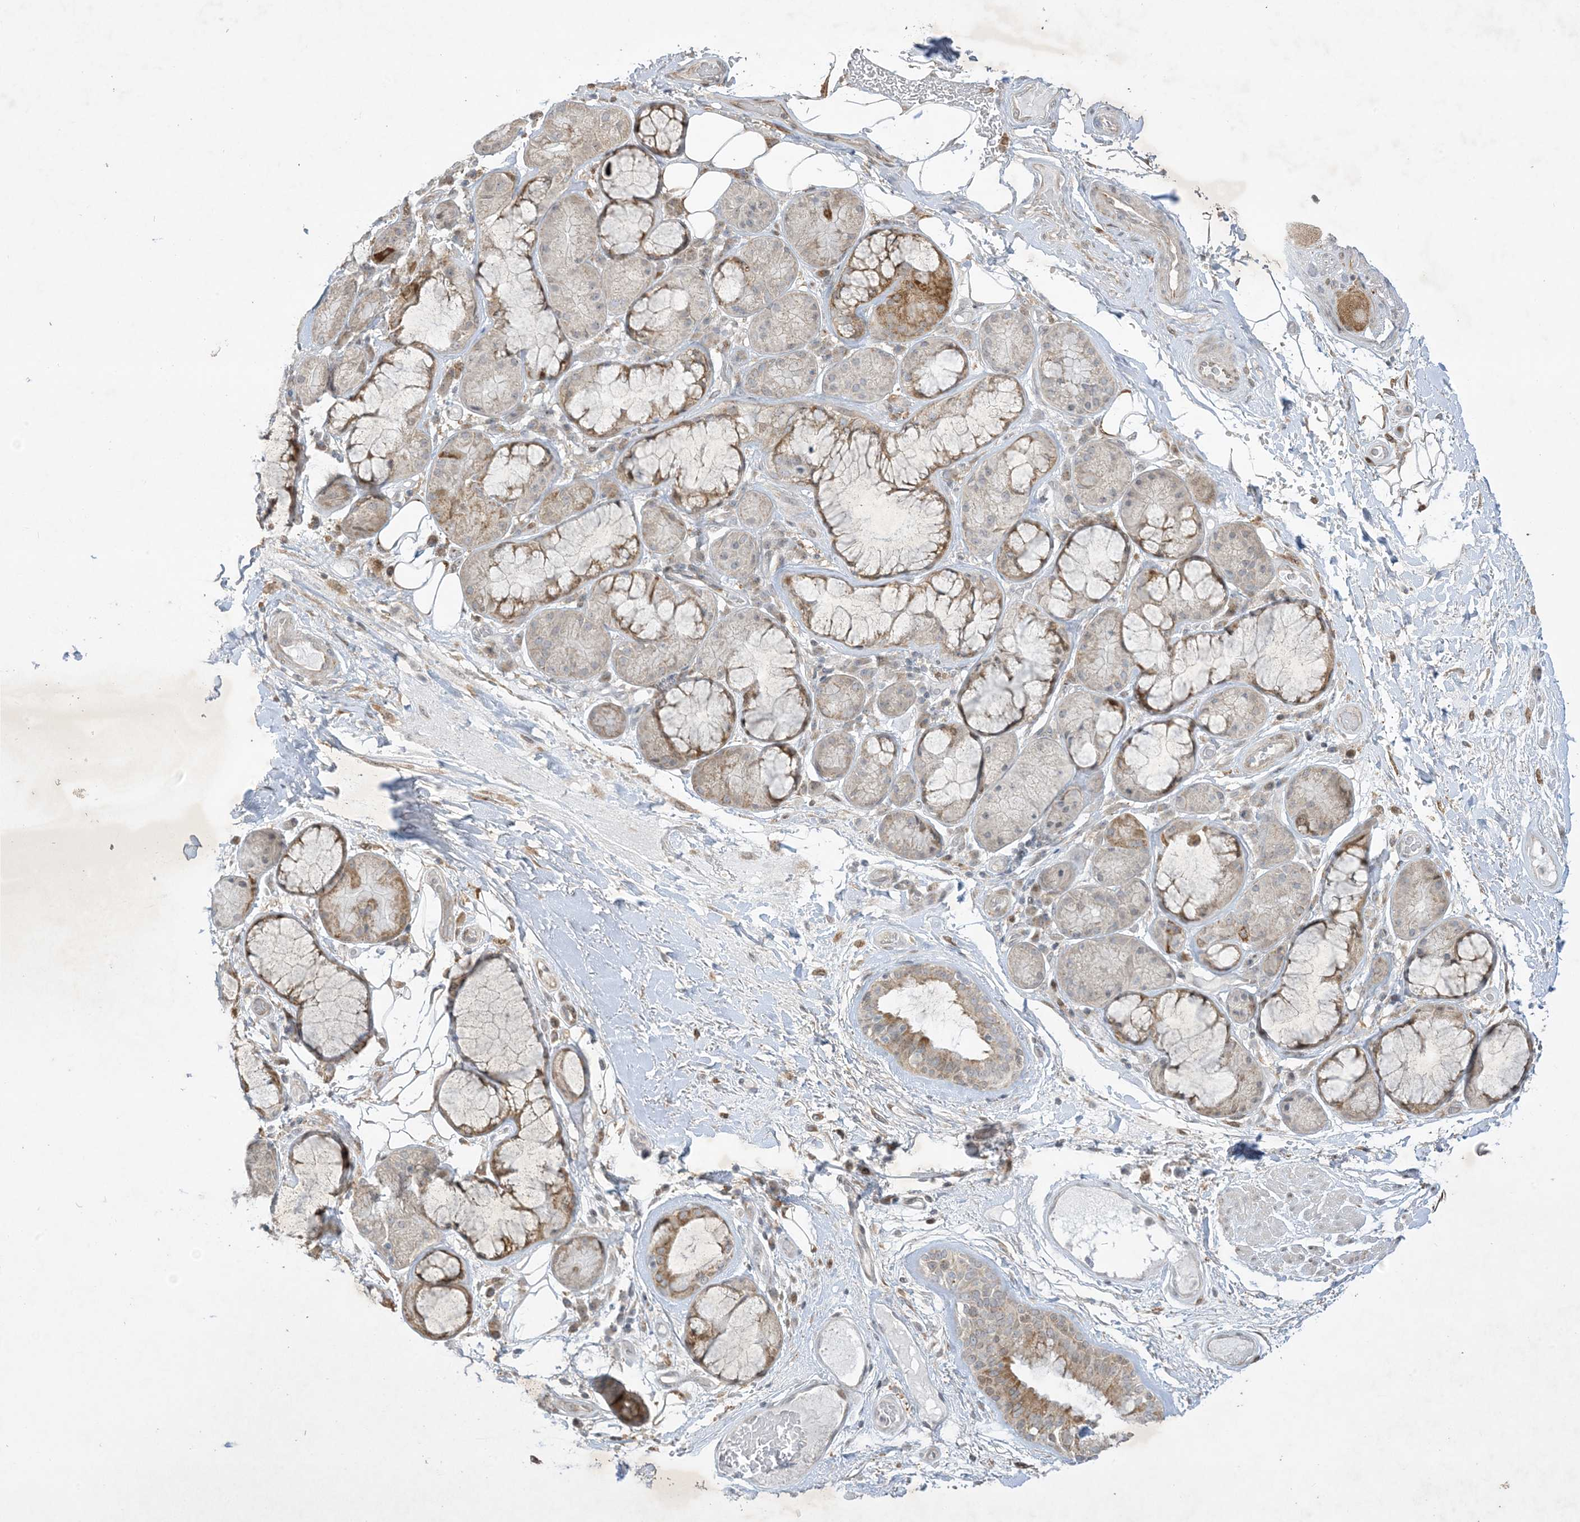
{"staining": {"intensity": "moderate", "quantity": "<25%", "location": "cytoplasmic/membranous"}, "tissue": "bronchus", "cell_type": "Respiratory epithelial cells", "image_type": "normal", "snomed": [{"axis": "morphology", "description": "Normal tissue, NOS"}, {"axis": "morphology", "description": "Squamous cell carcinoma, NOS"}, {"axis": "topography", "description": "Lymph node"}, {"axis": "topography", "description": "Bronchus"}, {"axis": "topography", "description": "Lung"}], "caption": "Protein positivity by immunohistochemistry (IHC) demonstrates moderate cytoplasmic/membranous expression in about <25% of respiratory epithelial cells in unremarkable bronchus. (Stains: DAB (3,3'-diaminobenzidine) in brown, nuclei in blue, Microscopy: brightfield microscopy at high magnification).", "gene": "SOGA3", "patient": {"sex": "male", "age": 66}}